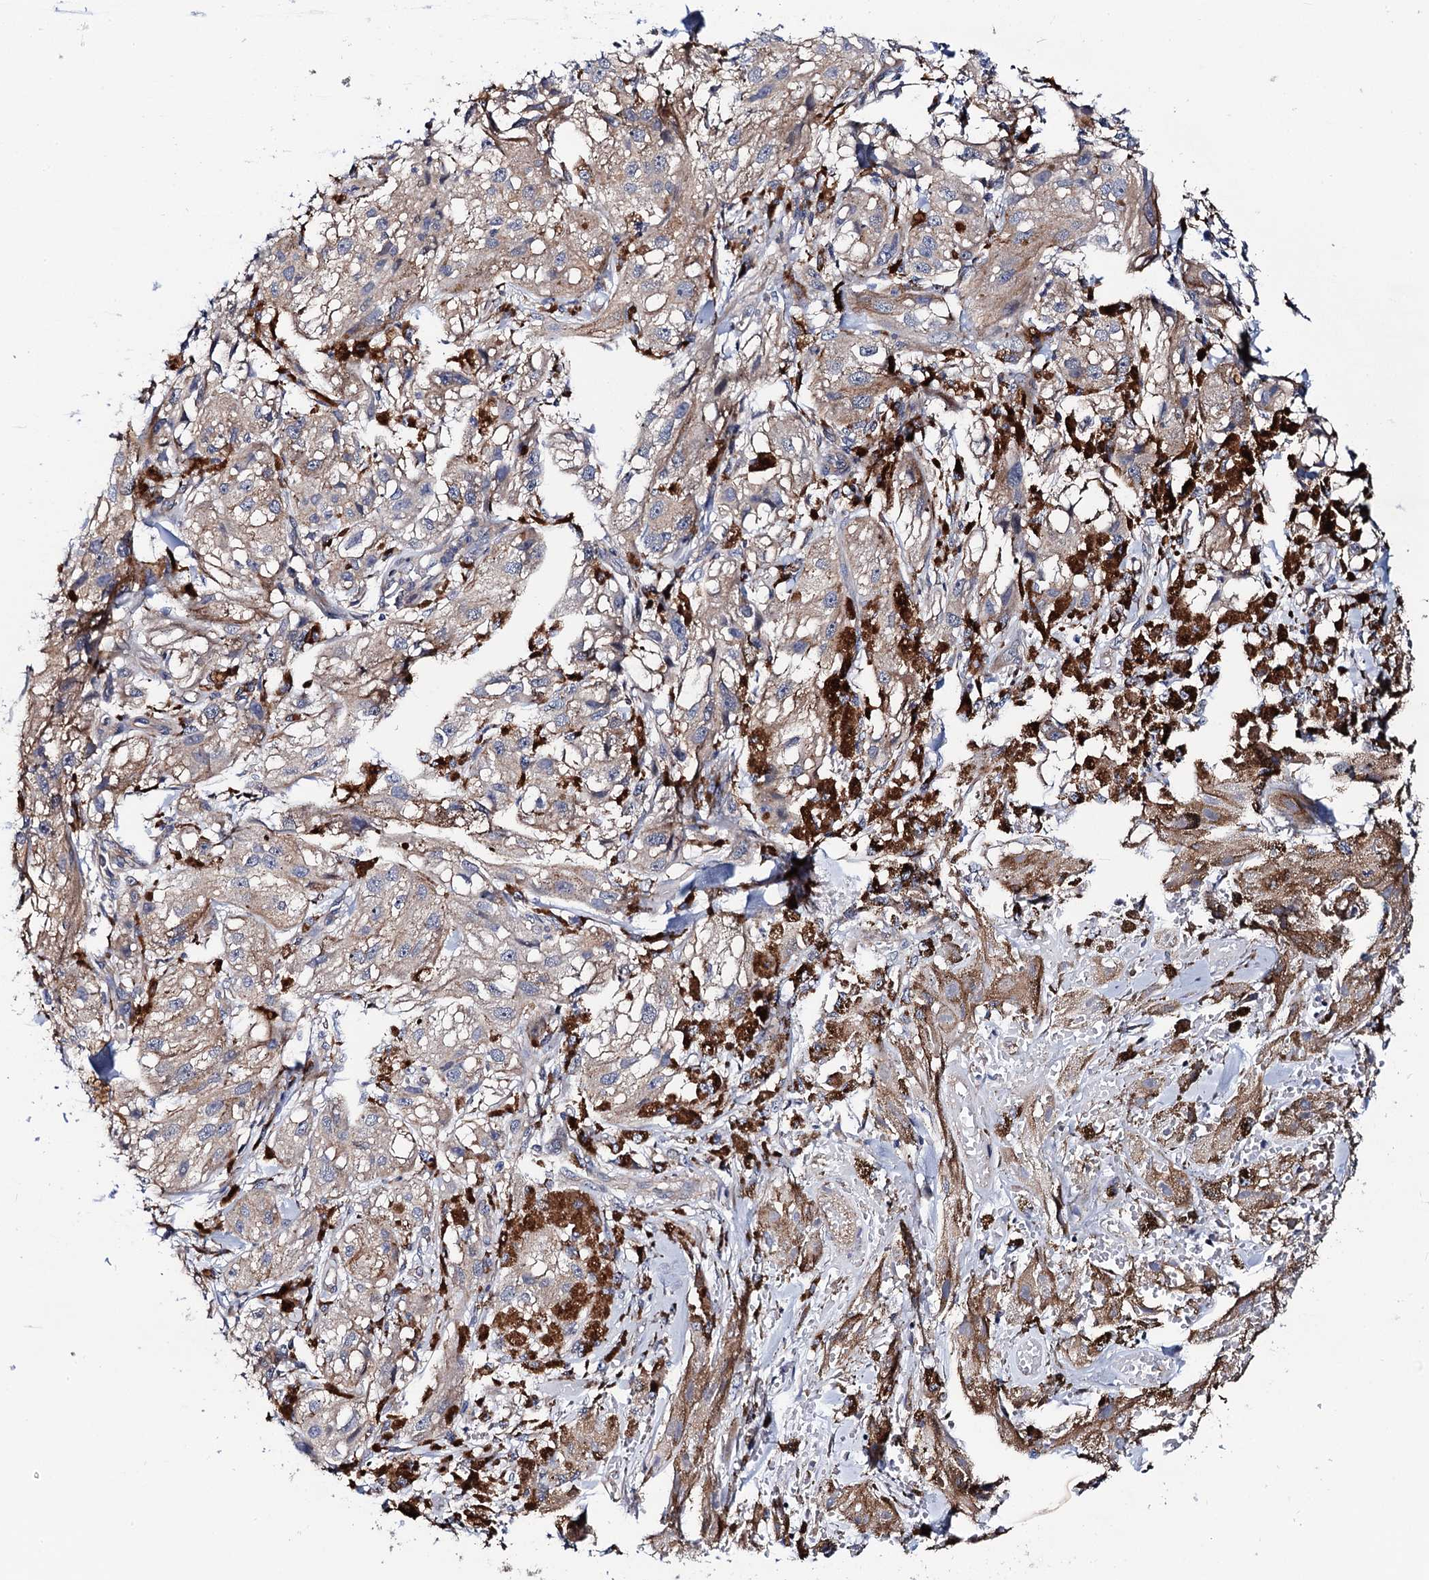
{"staining": {"intensity": "weak", "quantity": ">75%", "location": "cytoplasmic/membranous"}, "tissue": "melanoma", "cell_type": "Tumor cells", "image_type": "cancer", "snomed": [{"axis": "morphology", "description": "Malignant melanoma, NOS"}, {"axis": "topography", "description": "Skin"}], "caption": "Protein expression analysis of malignant melanoma demonstrates weak cytoplasmic/membranous positivity in about >75% of tumor cells.", "gene": "PGLS", "patient": {"sex": "male", "age": 88}}